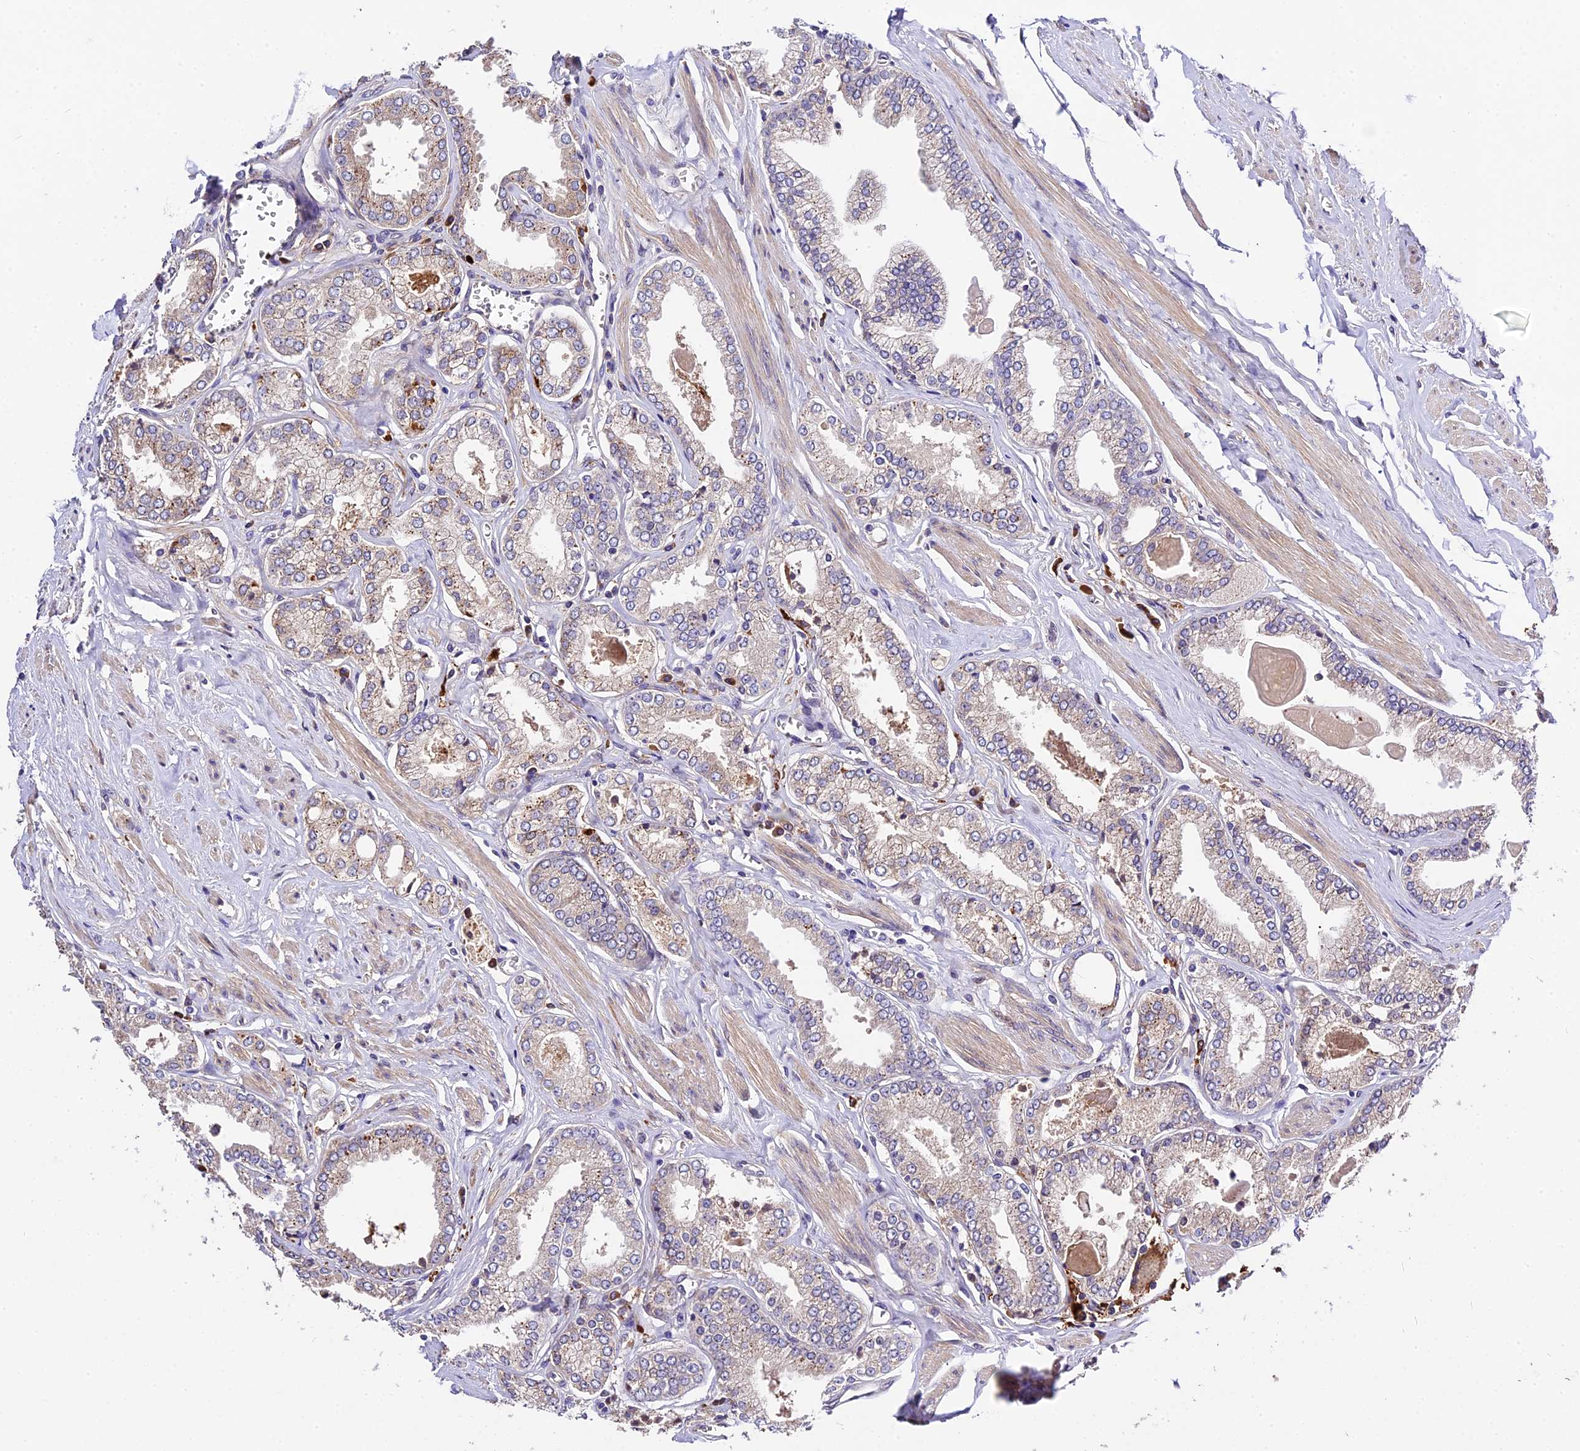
{"staining": {"intensity": "weak", "quantity": "<25%", "location": "cytoplasmic/membranous"}, "tissue": "prostate cancer", "cell_type": "Tumor cells", "image_type": "cancer", "snomed": [{"axis": "morphology", "description": "Adenocarcinoma, Low grade"}, {"axis": "topography", "description": "Prostate"}], "caption": "Prostate low-grade adenocarcinoma stained for a protein using immunohistochemistry (IHC) displays no expression tumor cells.", "gene": "CILP2", "patient": {"sex": "male", "age": 60}}